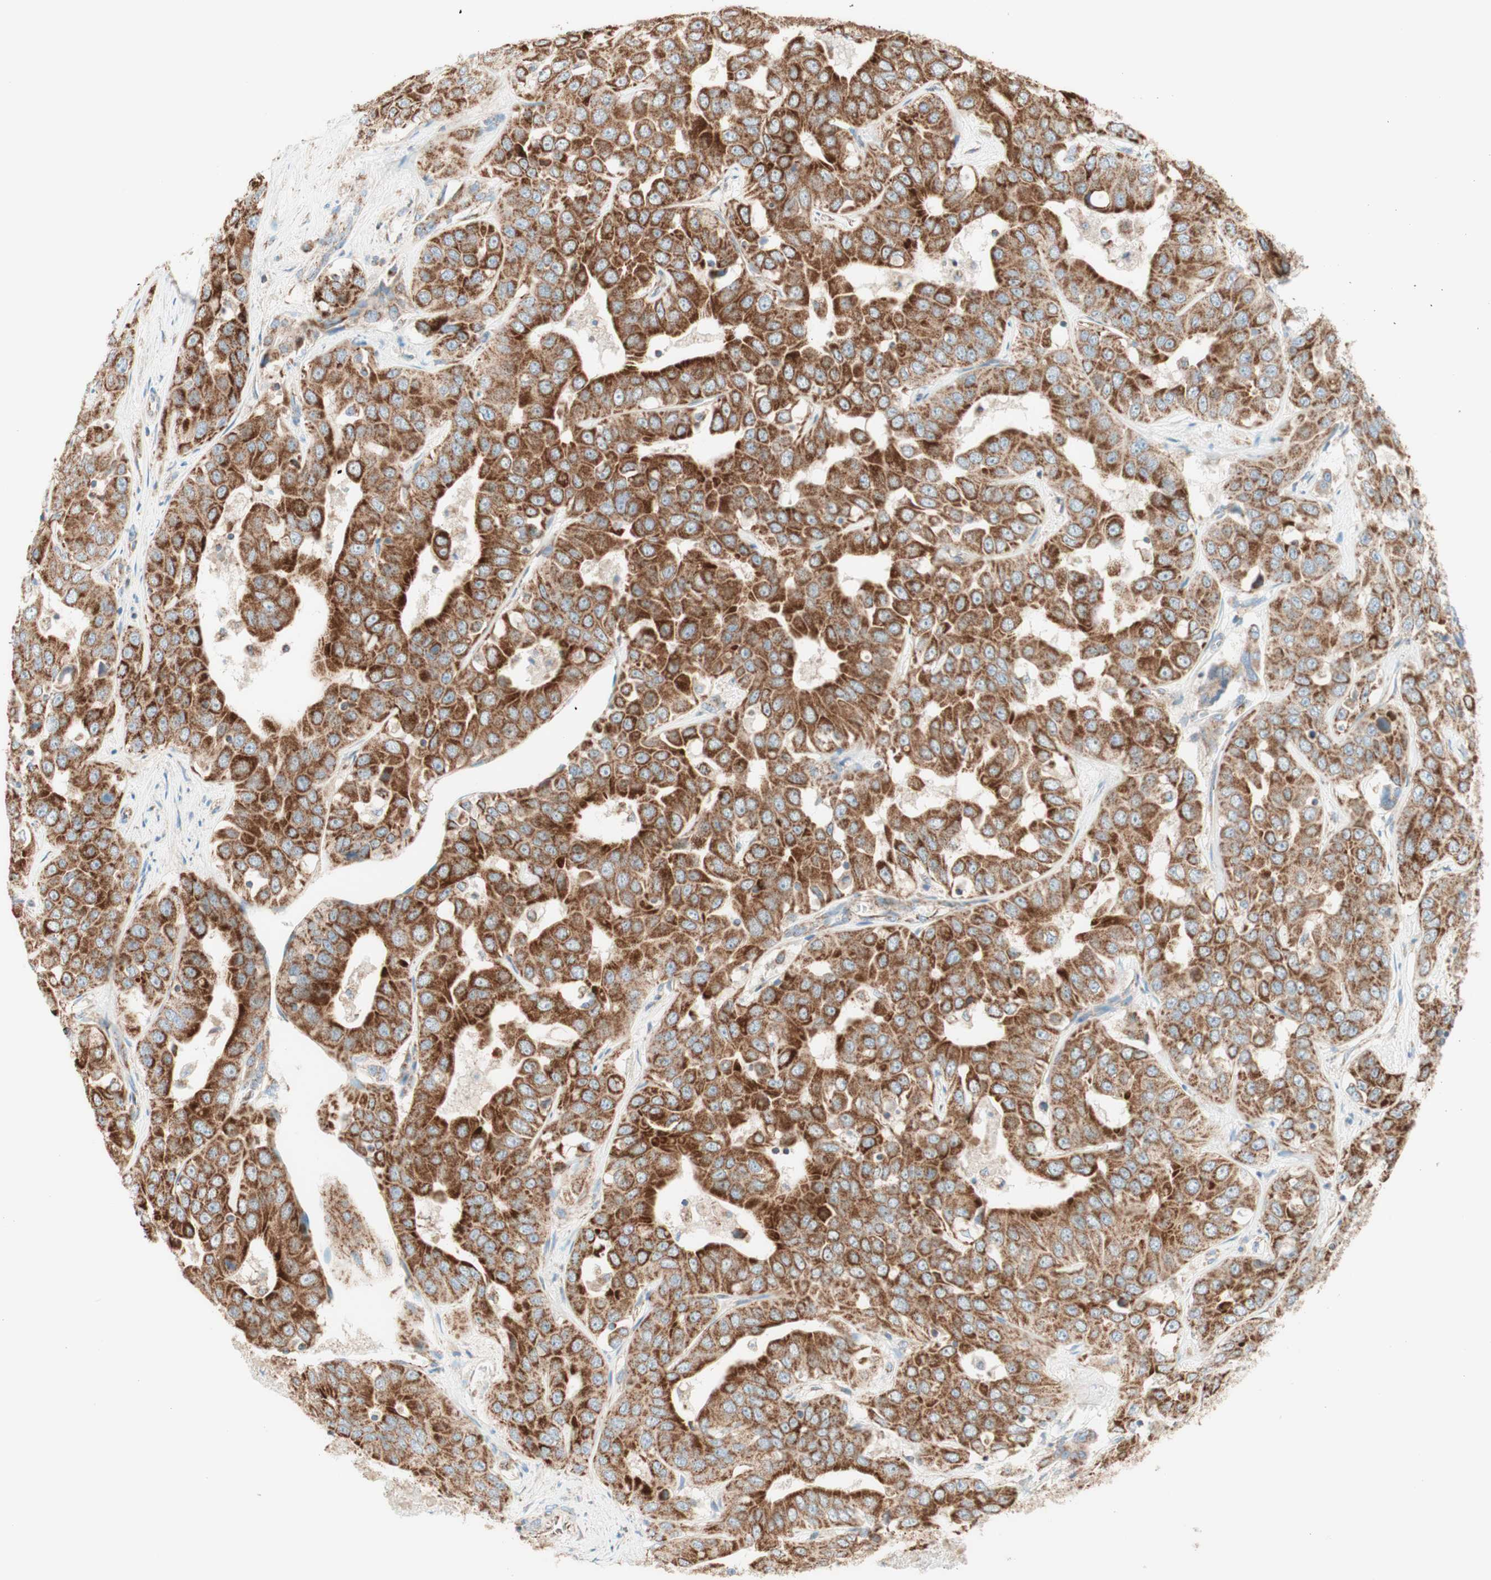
{"staining": {"intensity": "strong", "quantity": ">75%", "location": "cytoplasmic/membranous"}, "tissue": "liver cancer", "cell_type": "Tumor cells", "image_type": "cancer", "snomed": [{"axis": "morphology", "description": "Cholangiocarcinoma"}, {"axis": "topography", "description": "Liver"}], "caption": "Tumor cells reveal high levels of strong cytoplasmic/membranous expression in approximately >75% of cells in human cholangiocarcinoma (liver). (IHC, brightfield microscopy, high magnification).", "gene": "TOMM20", "patient": {"sex": "female", "age": 52}}